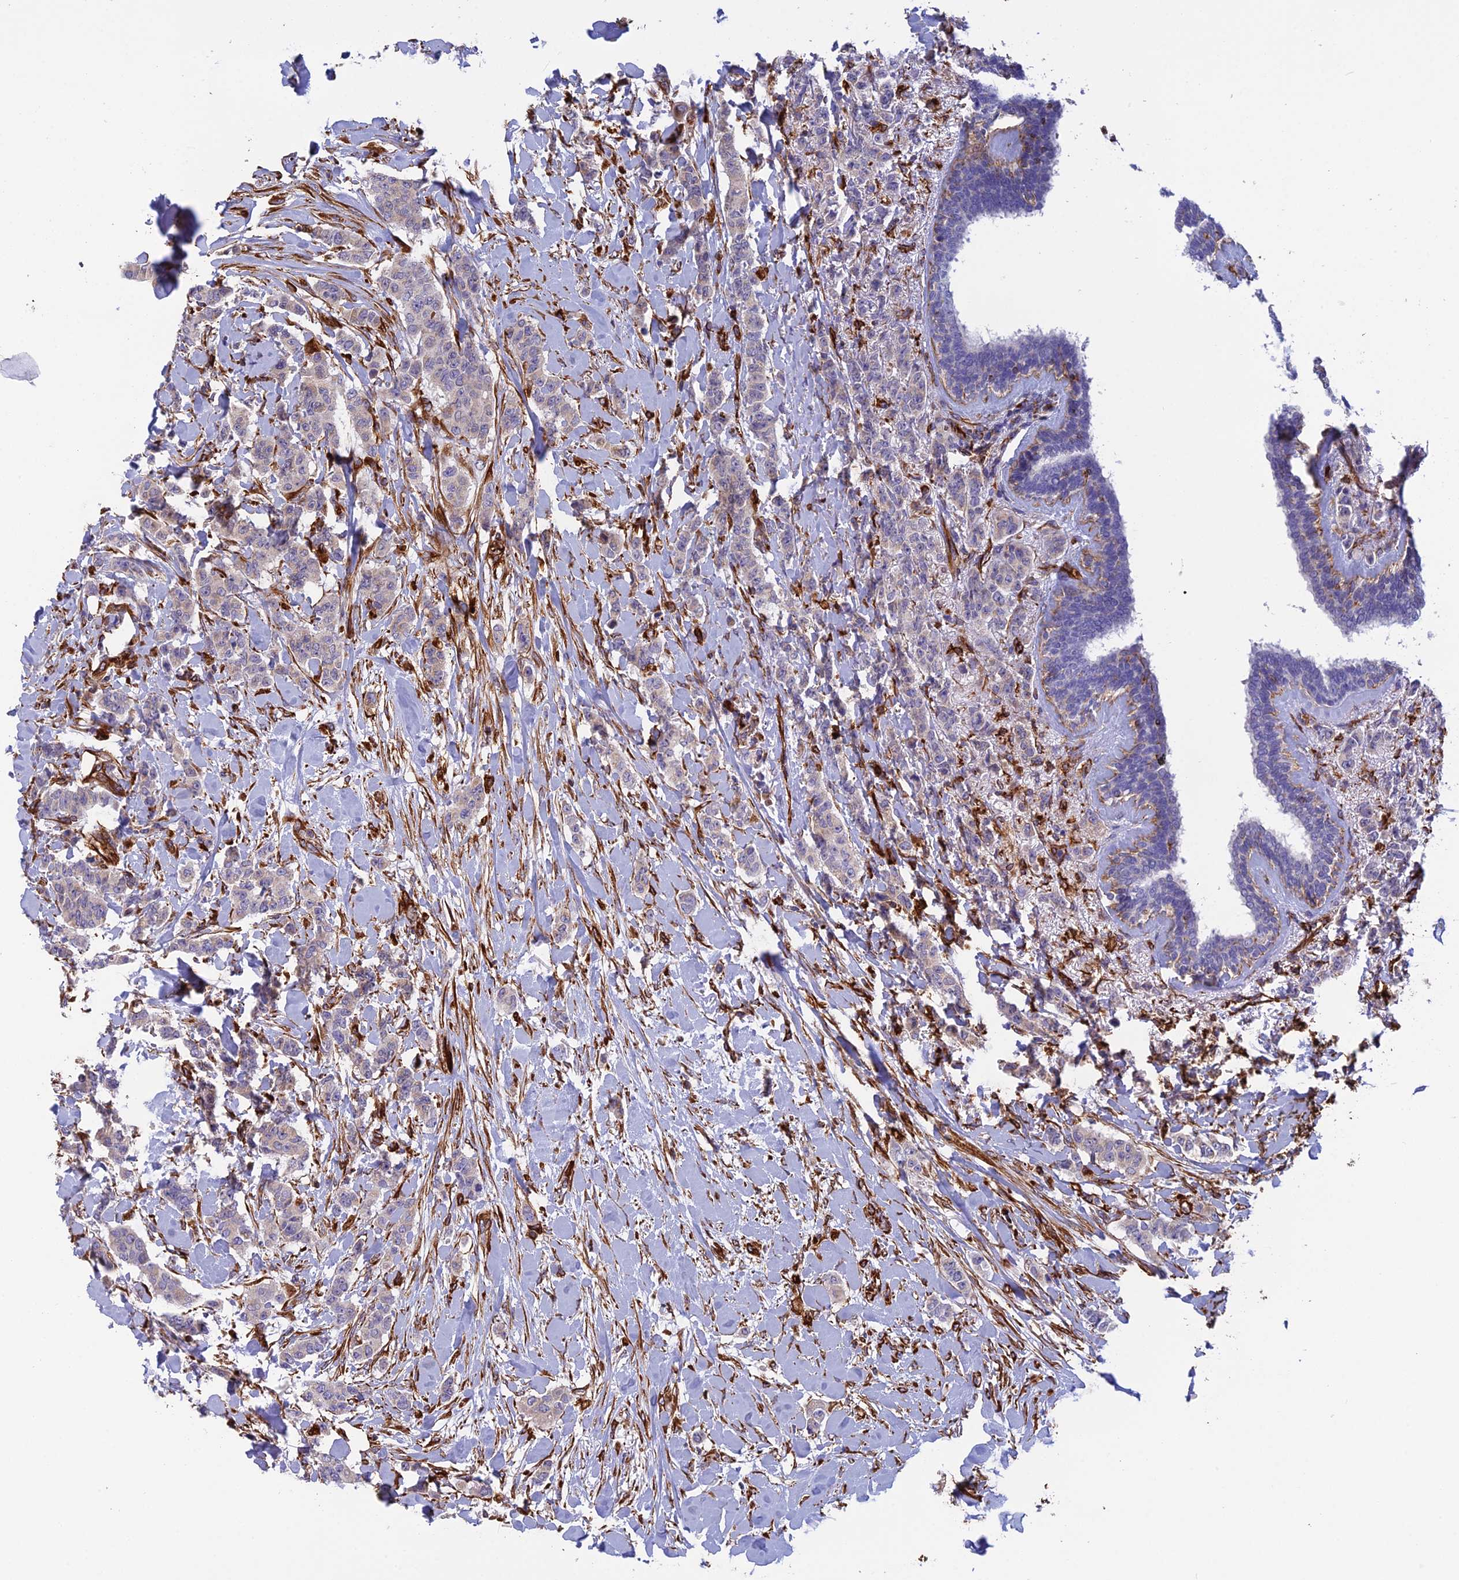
{"staining": {"intensity": "negative", "quantity": "none", "location": "none"}, "tissue": "breast cancer", "cell_type": "Tumor cells", "image_type": "cancer", "snomed": [{"axis": "morphology", "description": "Duct carcinoma"}, {"axis": "topography", "description": "Breast"}], "caption": "Human breast cancer stained for a protein using immunohistochemistry reveals no positivity in tumor cells.", "gene": "FBXL20", "patient": {"sex": "female", "age": 40}}